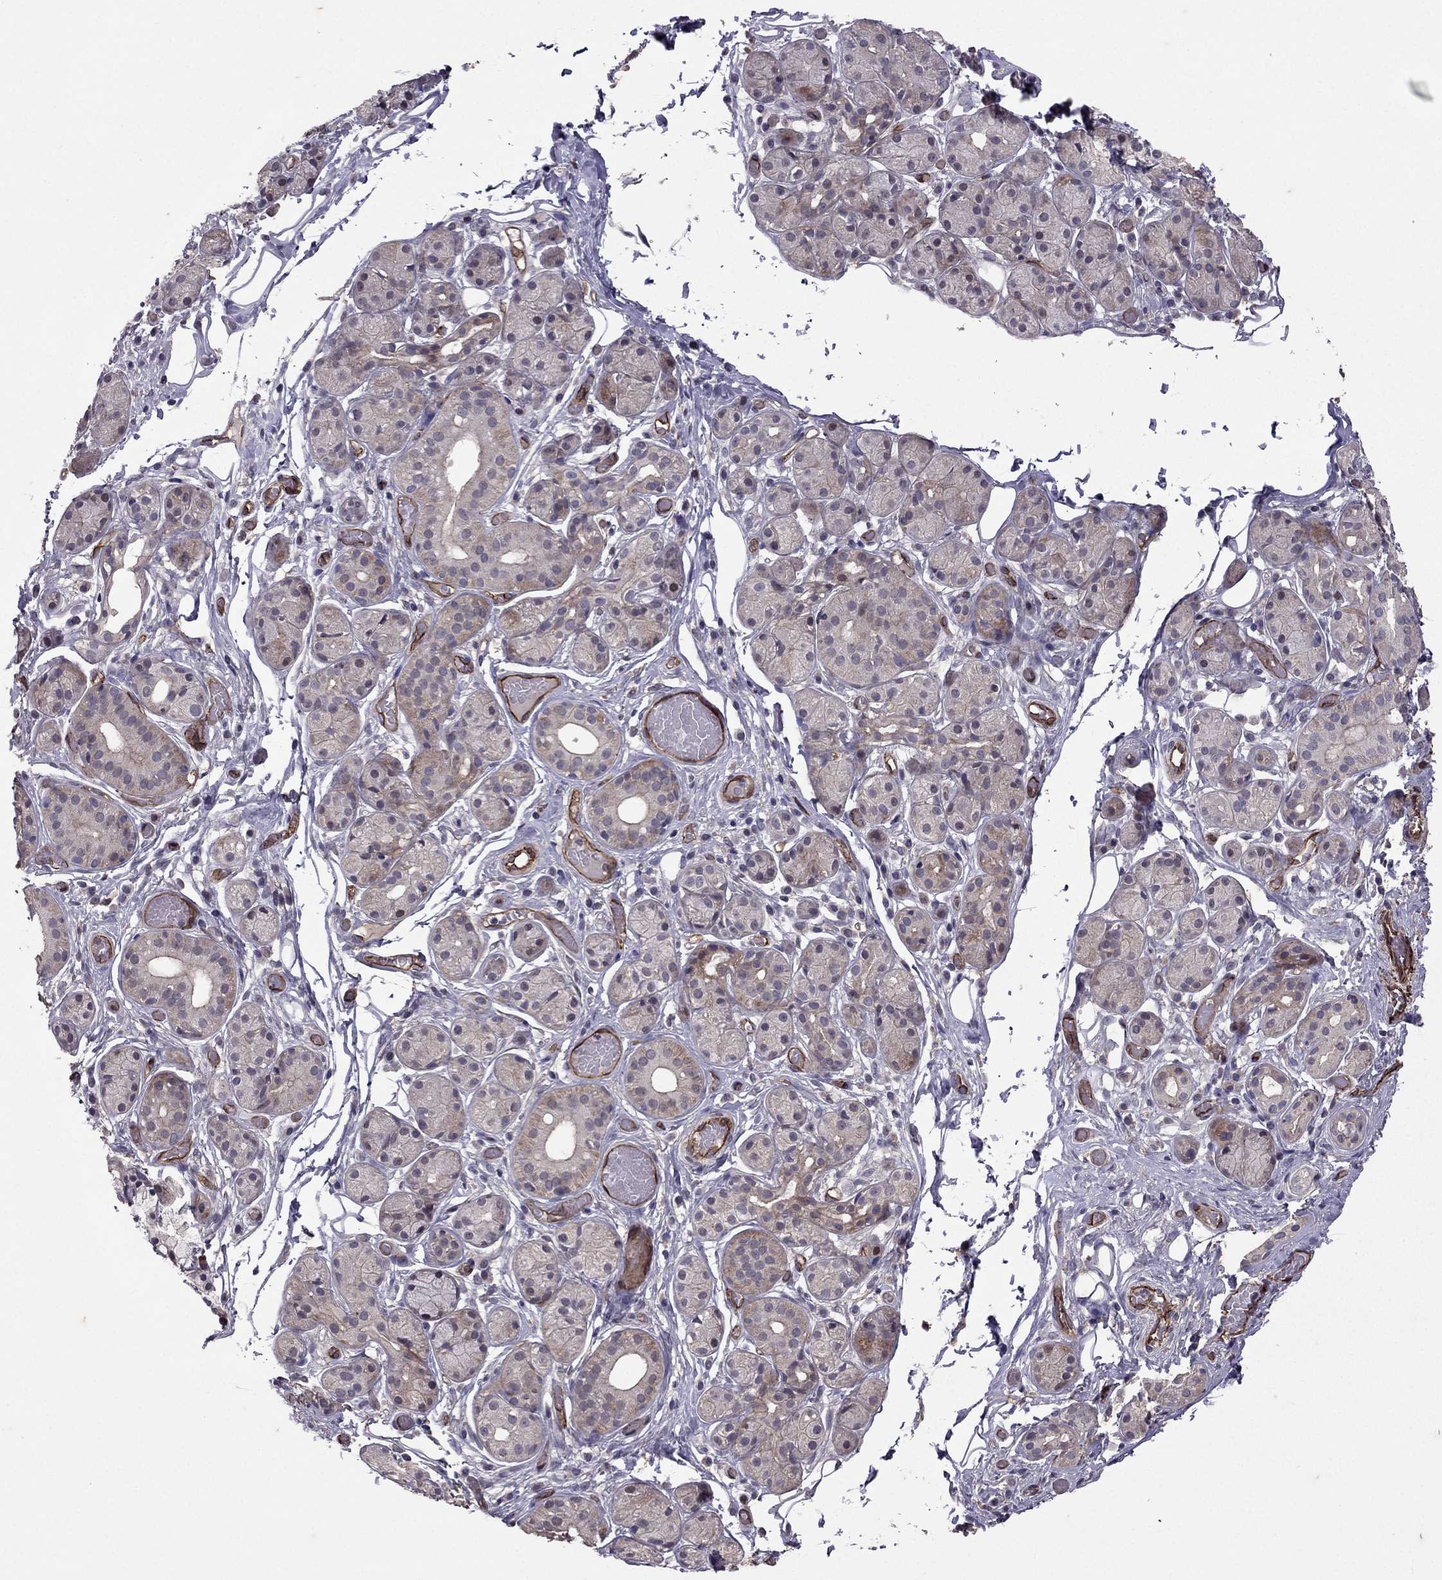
{"staining": {"intensity": "moderate", "quantity": "<25%", "location": "cytoplasmic/membranous"}, "tissue": "salivary gland", "cell_type": "Glandular cells", "image_type": "normal", "snomed": [{"axis": "morphology", "description": "Normal tissue, NOS"}, {"axis": "topography", "description": "Salivary gland"}, {"axis": "topography", "description": "Peripheral nerve tissue"}], "caption": "Immunohistochemical staining of normal salivary gland exhibits <25% levels of moderate cytoplasmic/membranous protein expression in approximately <25% of glandular cells. (DAB (3,3'-diaminobenzidine) IHC, brown staining for protein, blue staining for nuclei).", "gene": "RASIP1", "patient": {"sex": "male", "age": 71}}